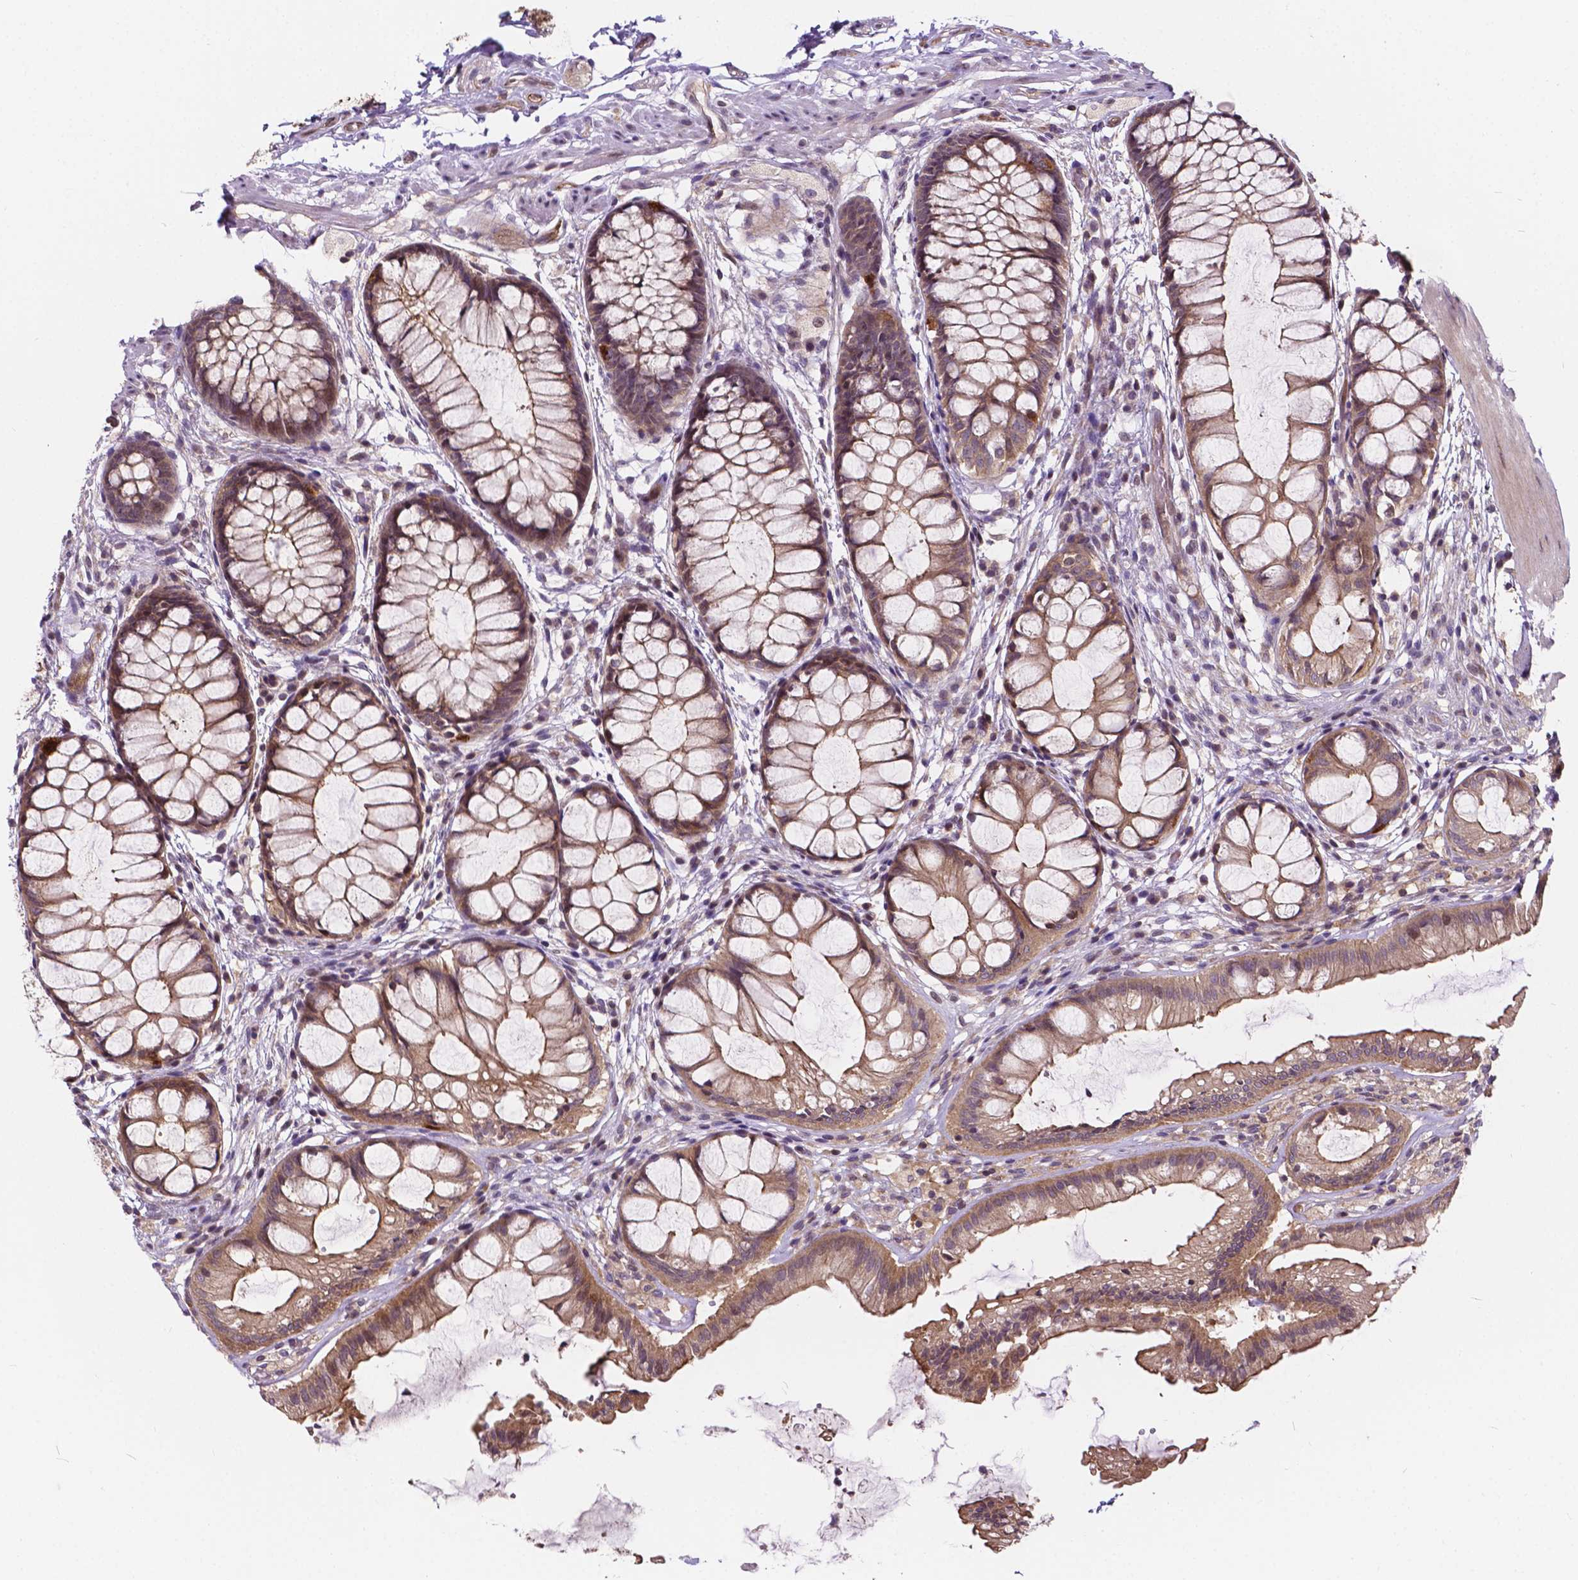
{"staining": {"intensity": "moderate", "quantity": ">75%", "location": "cytoplasmic/membranous"}, "tissue": "rectum", "cell_type": "Glandular cells", "image_type": "normal", "snomed": [{"axis": "morphology", "description": "Normal tissue, NOS"}, {"axis": "topography", "description": "Rectum"}], "caption": "Immunohistochemical staining of normal human rectum shows moderate cytoplasmic/membranous protein expression in approximately >75% of glandular cells.", "gene": "INPP5E", "patient": {"sex": "female", "age": 62}}